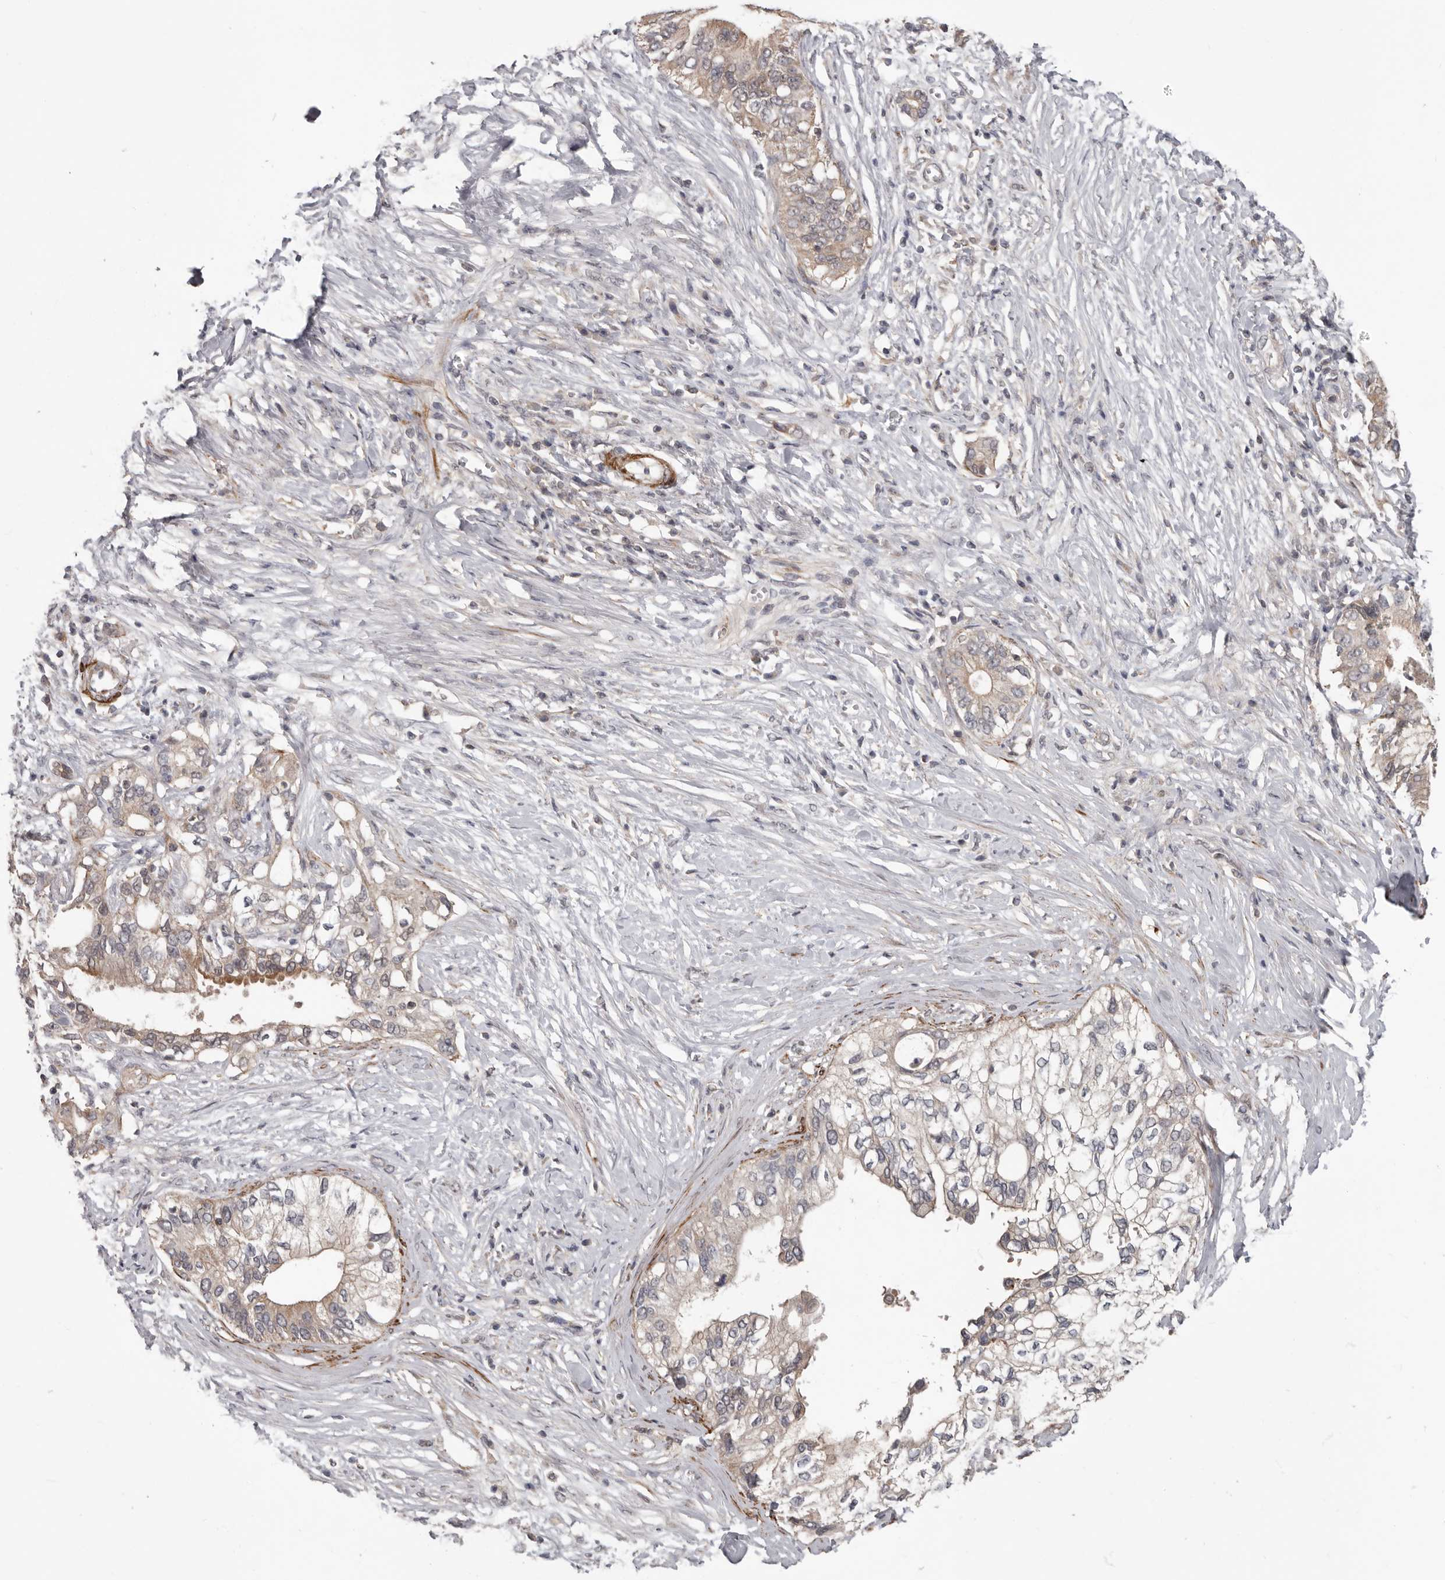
{"staining": {"intensity": "weak", "quantity": "25%-75%", "location": "cytoplasmic/membranous"}, "tissue": "pancreatic cancer", "cell_type": "Tumor cells", "image_type": "cancer", "snomed": [{"axis": "morphology", "description": "Normal tissue, NOS"}, {"axis": "morphology", "description": "Adenocarcinoma, NOS"}, {"axis": "topography", "description": "Pancreas"}, {"axis": "topography", "description": "Peripheral nerve tissue"}], "caption": "Human adenocarcinoma (pancreatic) stained with a protein marker shows weak staining in tumor cells.", "gene": "FGFR4", "patient": {"sex": "male", "age": 59}}